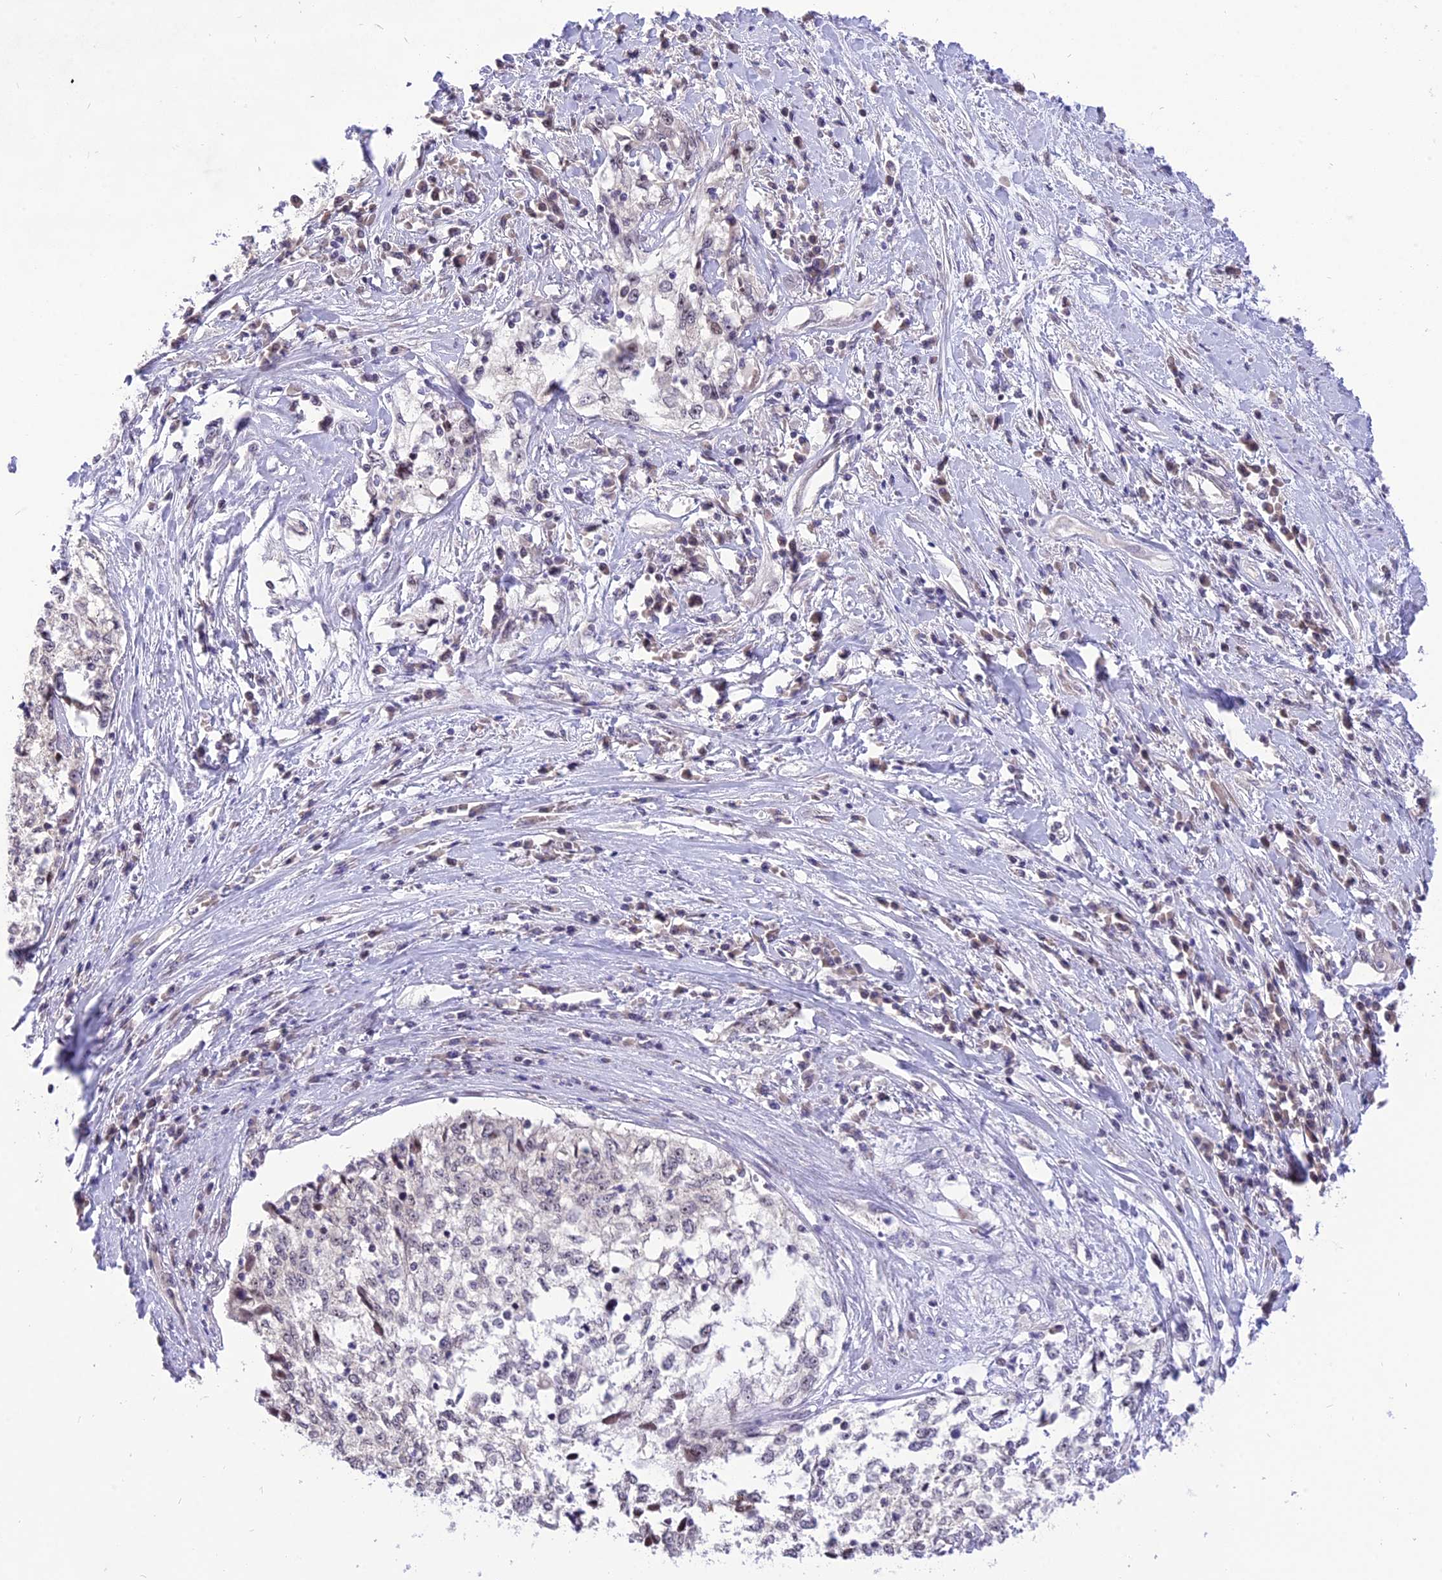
{"staining": {"intensity": "negative", "quantity": "none", "location": "none"}, "tissue": "cervical cancer", "cell_type": "Tumor cells", "image_type": "cancer", "snomed": [{"axis": "morphology", "description": "Squamous cell carcinoma, NOS"}, {"axis": "topography", "description": "Cervix"}], "caption": "A photomicrograph of cervical cancer stained for a protein shows no brown staining in tumor cells. Nuclei are stained in blue.", "gene": "ZNF837", "patient": {"sex": "female", "age": 57}}